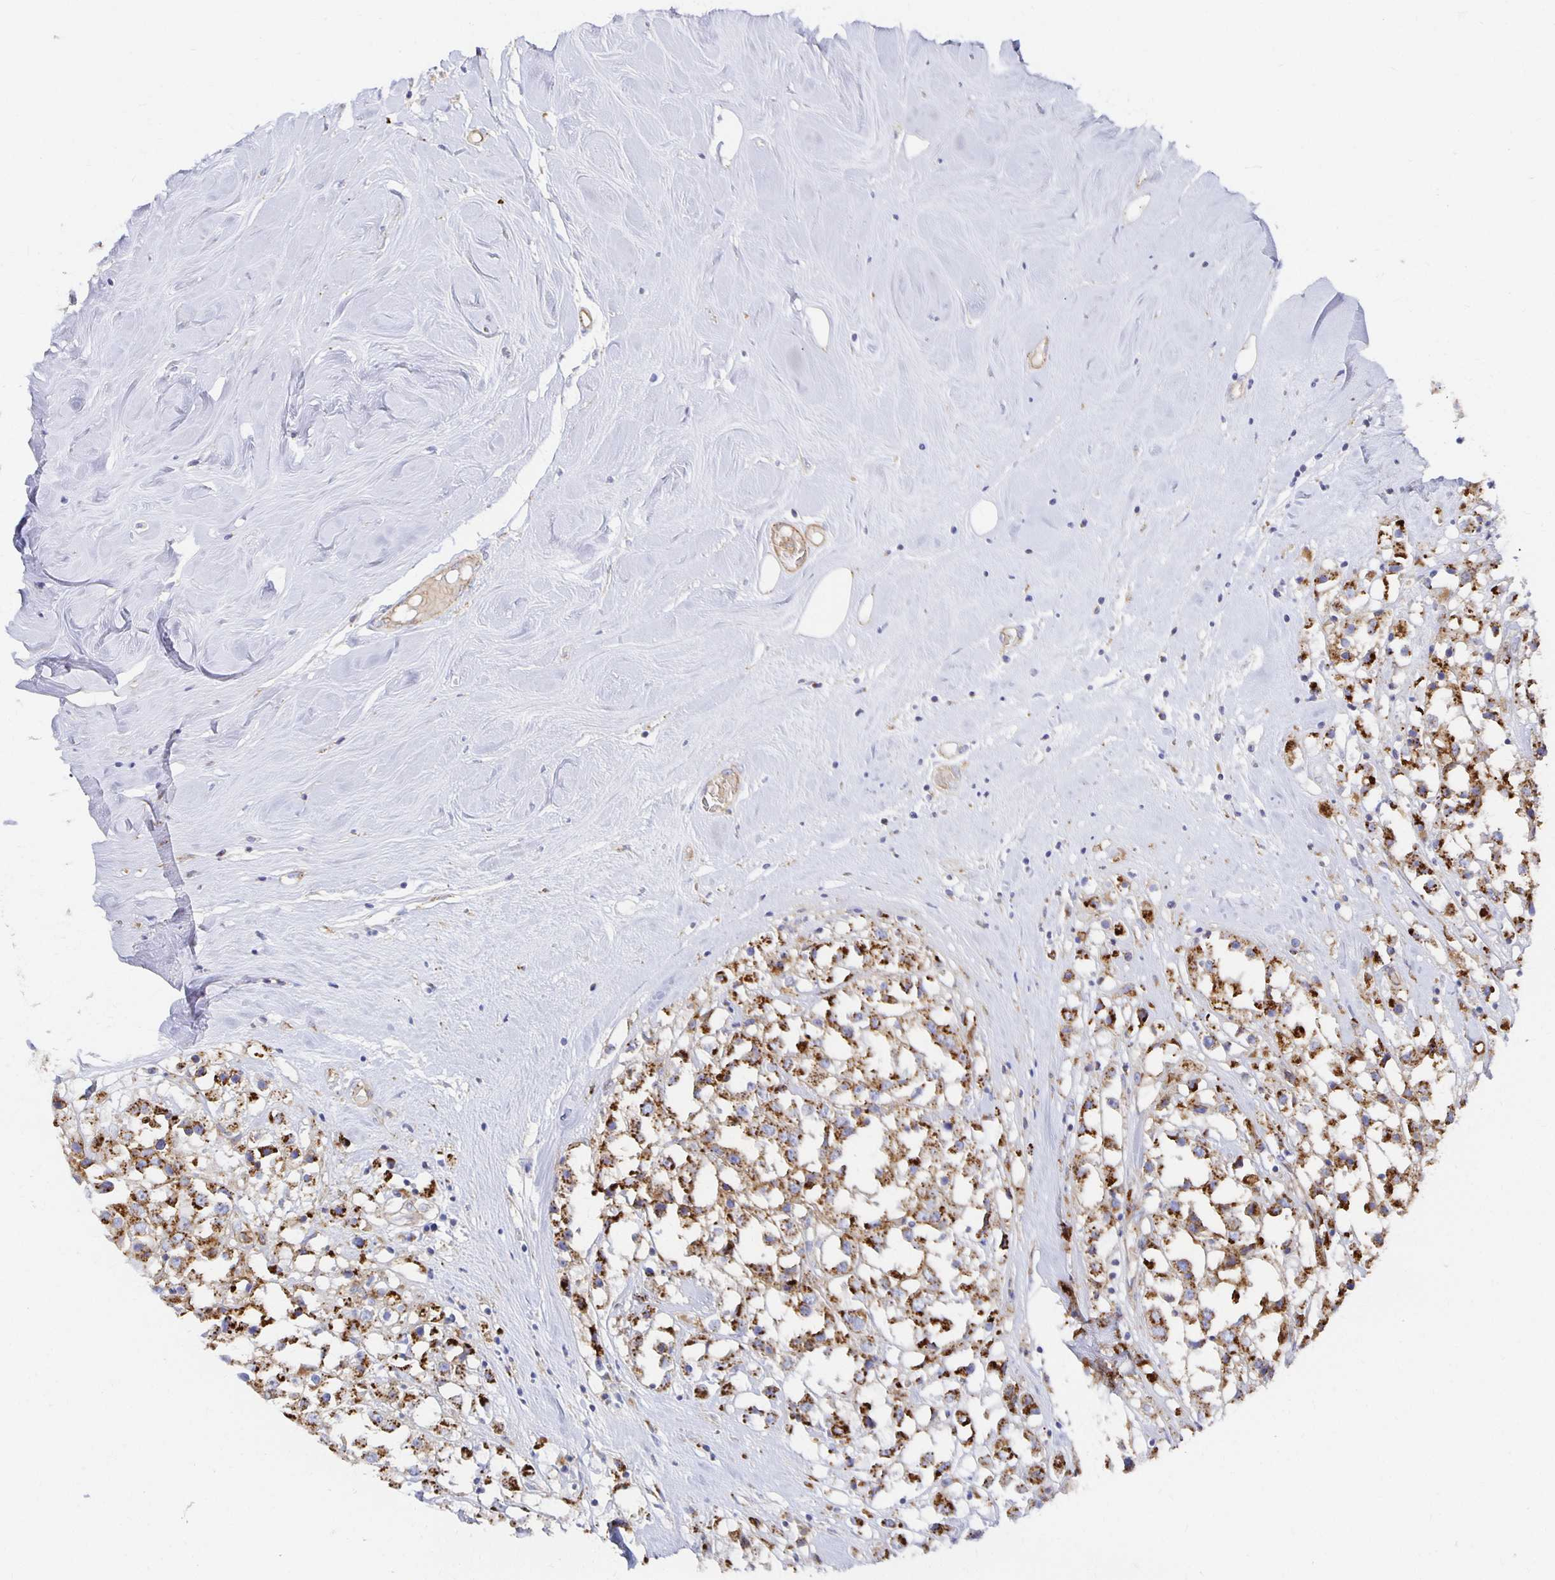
{"staining": {"intensity": "strong", "quantity": ">75%", "location": "cytoplasmic/membranous"}, "tissue": "breast cancer", "cell_type": "Tumor cells", "image_type": "cancer", "snomed": [{"axis": "morphology", "description": "Duct carcinoma"}, {"axis": "topography", "description": "Breast"}], "caption": "Immunohistochemical staining of human infiltrating ductal carcinoma (breast) displays strong cytoplasmic/membranous protein staining in about >75% of tumor cells.", "gene": "TAAR1", "patient": {"sex": "female", "age": 61}}